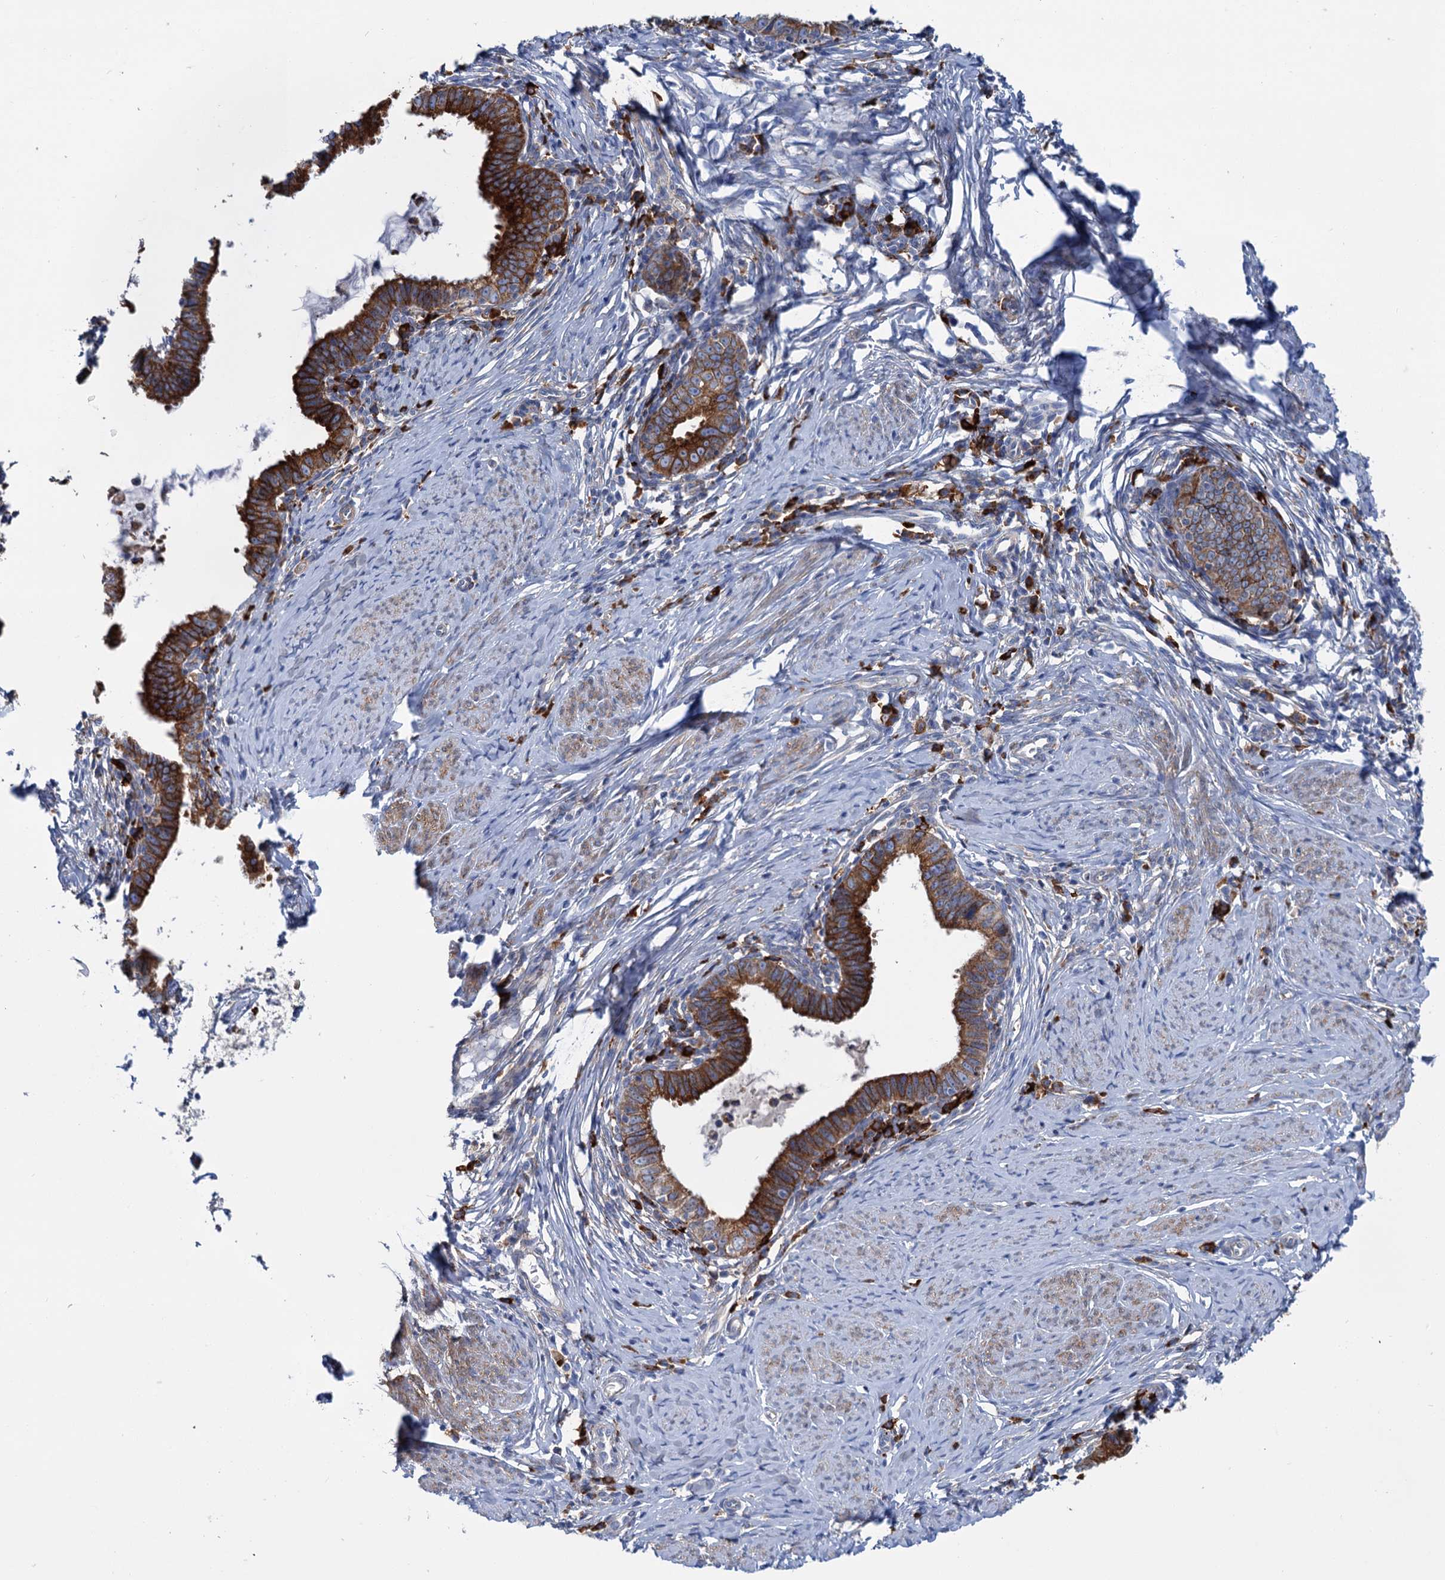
{"staining": {"intensity": "strong", "quantity": ">75%", "location": "cytoplasmic/membranous"}, "tissue": "cervical cancer", "cell_type": "Tumor cells", "image_type": "cancer", "snomed": [{"axis": "morphology", "description": "Adenocarcinoma, NOS"}, {"axis": "topography", "description": "Cervix"}], "caption": "High-magnification brightfield microscopy of cervical cancer stained with DAB (3,3'-diaminobenzidine) (brown) and counterstained with hematoxylin (blue). tumor cells exhibit strong cytoplasmic/membranous positivity is present in about>75% of cells.", "gene": "SHE", "patient": {"sex": "female", "age": 36}}